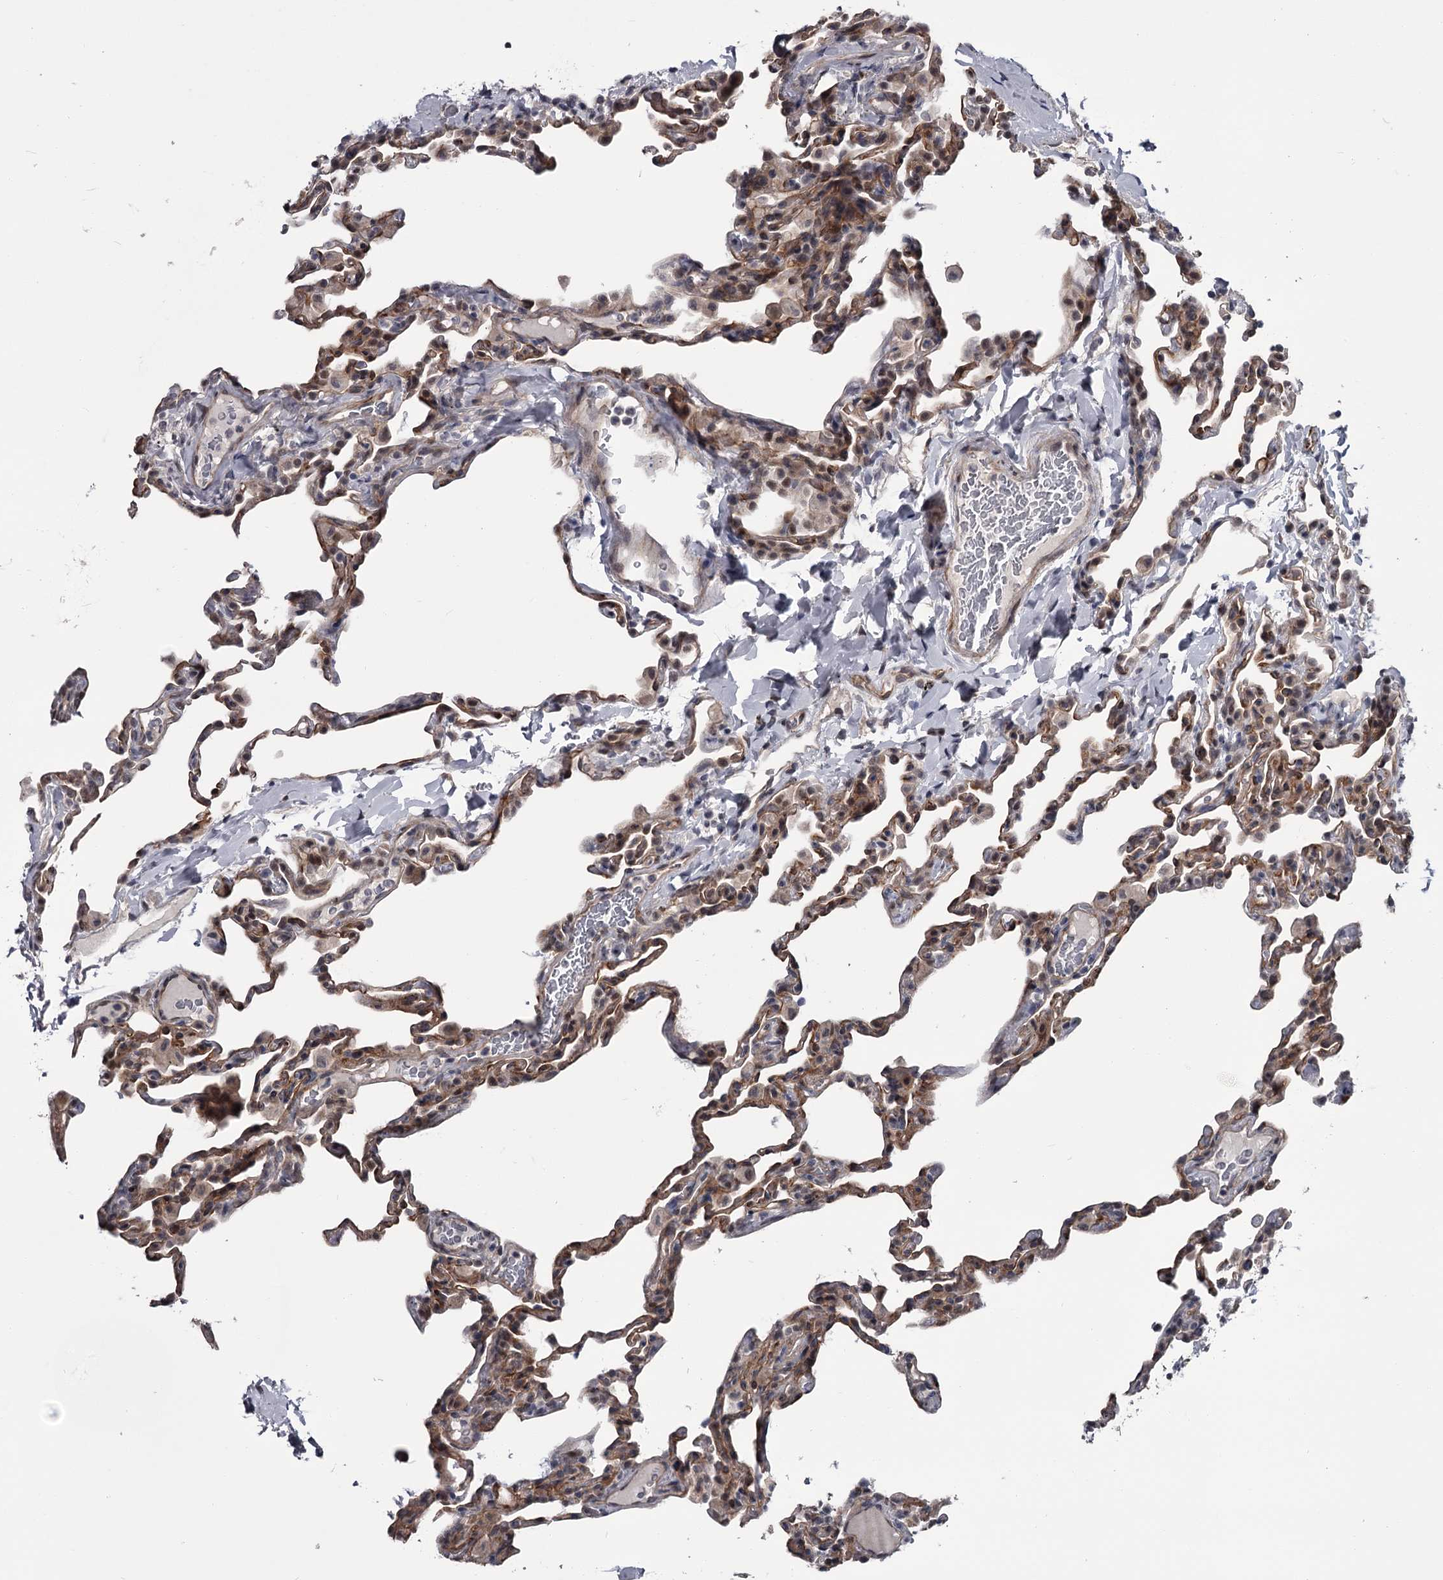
{"staining": {"intensity": "moderate", "quantity": "<25%", "location": "cytoplasmic/membranous,nuclear"}, "tissue": "lung", "cell_type": "Alveolar cells", "image_type": "normal", "snomed": [{"axis": "morphology", "description": "Normal tissue, NOS"}, {"axis": "topography", "description": "Lung"}], "caption": "Immunohistochemical staining of normal human lung exhibits low levels of moderate cytoplasmic/membranous,nuclear expression in about <25% of alveolar cells.", "gene": "PRPF40B", "patient": {"sex": "male", "age": 20}}